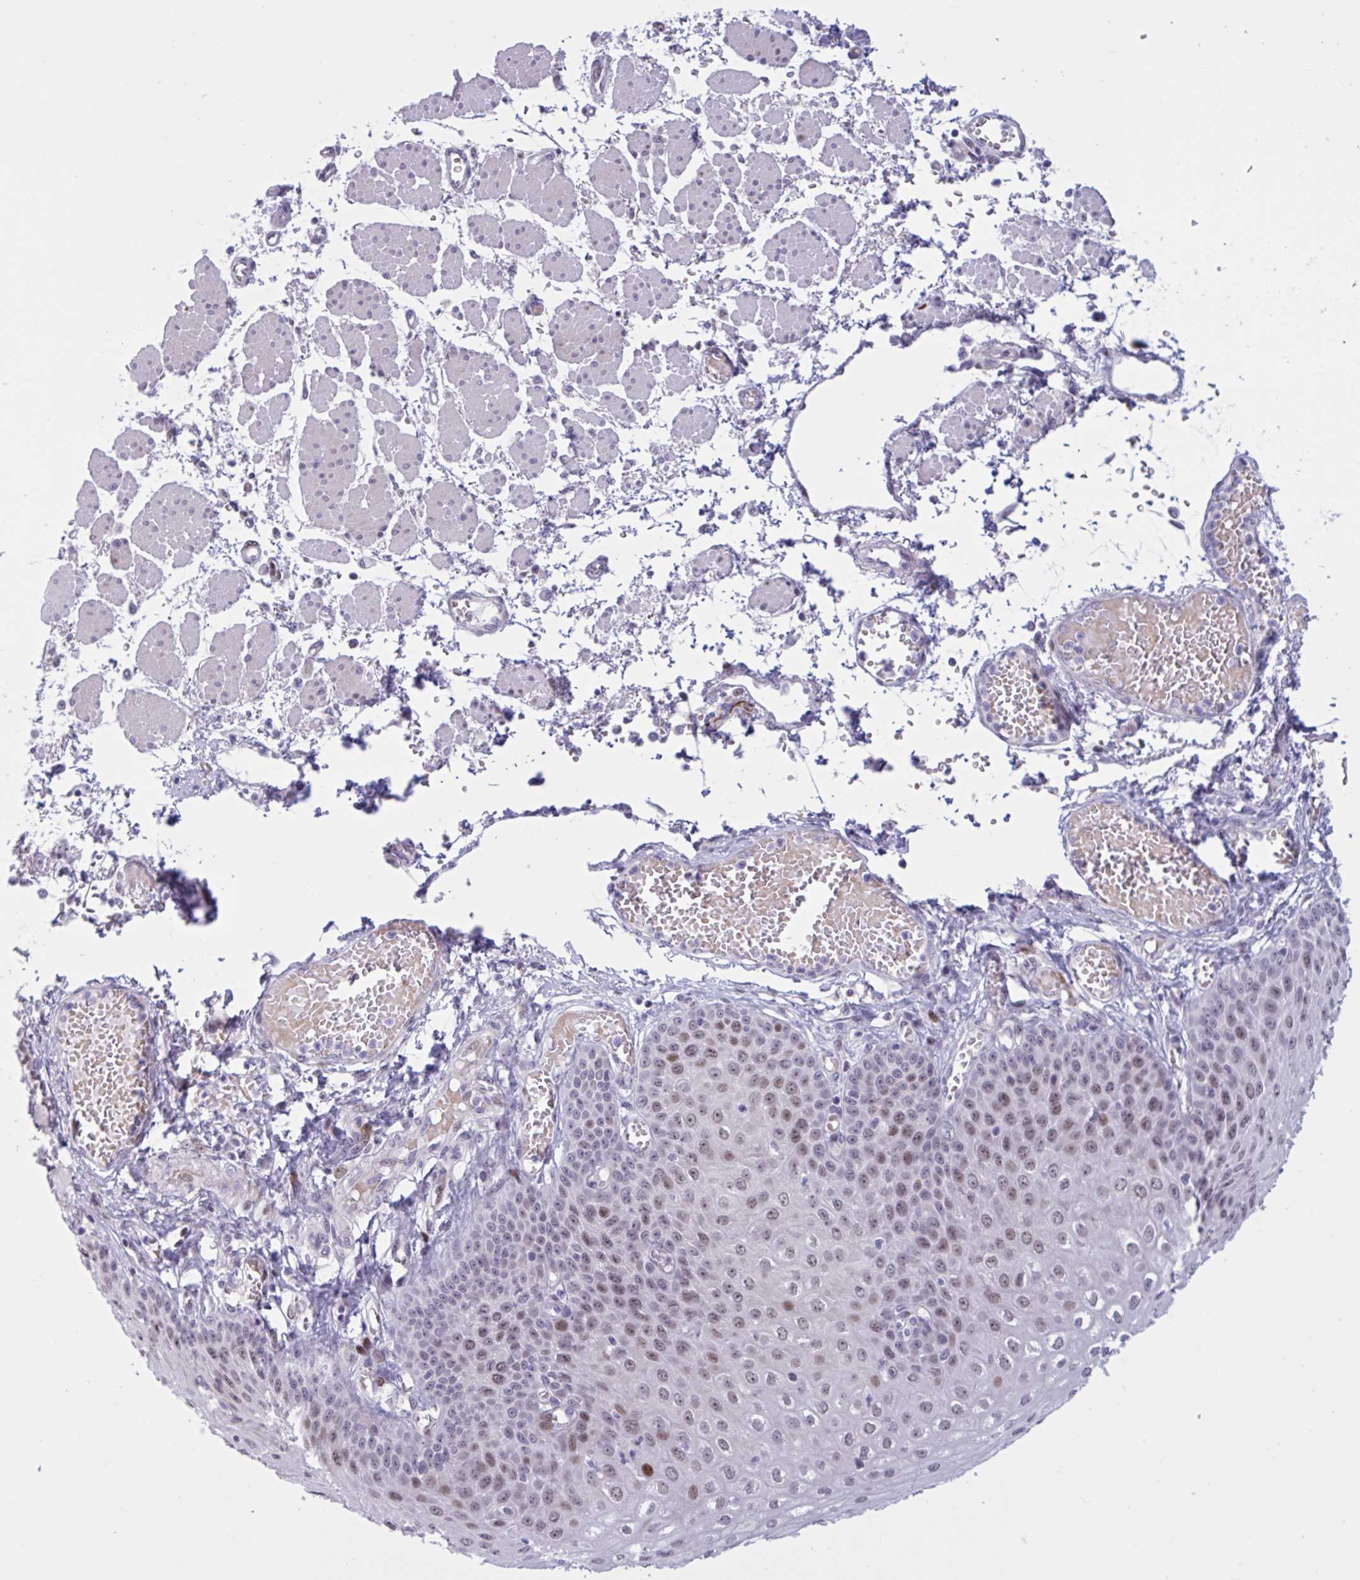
{"staining": {"intensity": "moderate", "quantity": "25%-75%", "location": "cytoplasmic/membranous,nuclear"}, "tissue": "esophagus", "cell_type": "Squamous epithelial cells", "image_type": "normal", "snomed": [{"axis": "morphology", "description": "Normal tissue, NOS"}, {"axis": "morphology", "description": "Adenocarcinoma, NOS"}, {"axis": "topography", "description": "Esophagus"}], "caption": "Protein analysis of benign esophagus reveals moderate cytoplasmic/membranous,nuclear expression in approximately 25%-75% of squamous epithelial cells. (DAB IHC with brightfield microscopy, high magnification).", "gene": "RBL1", "patient": {"sex": "male", "age": 81}}